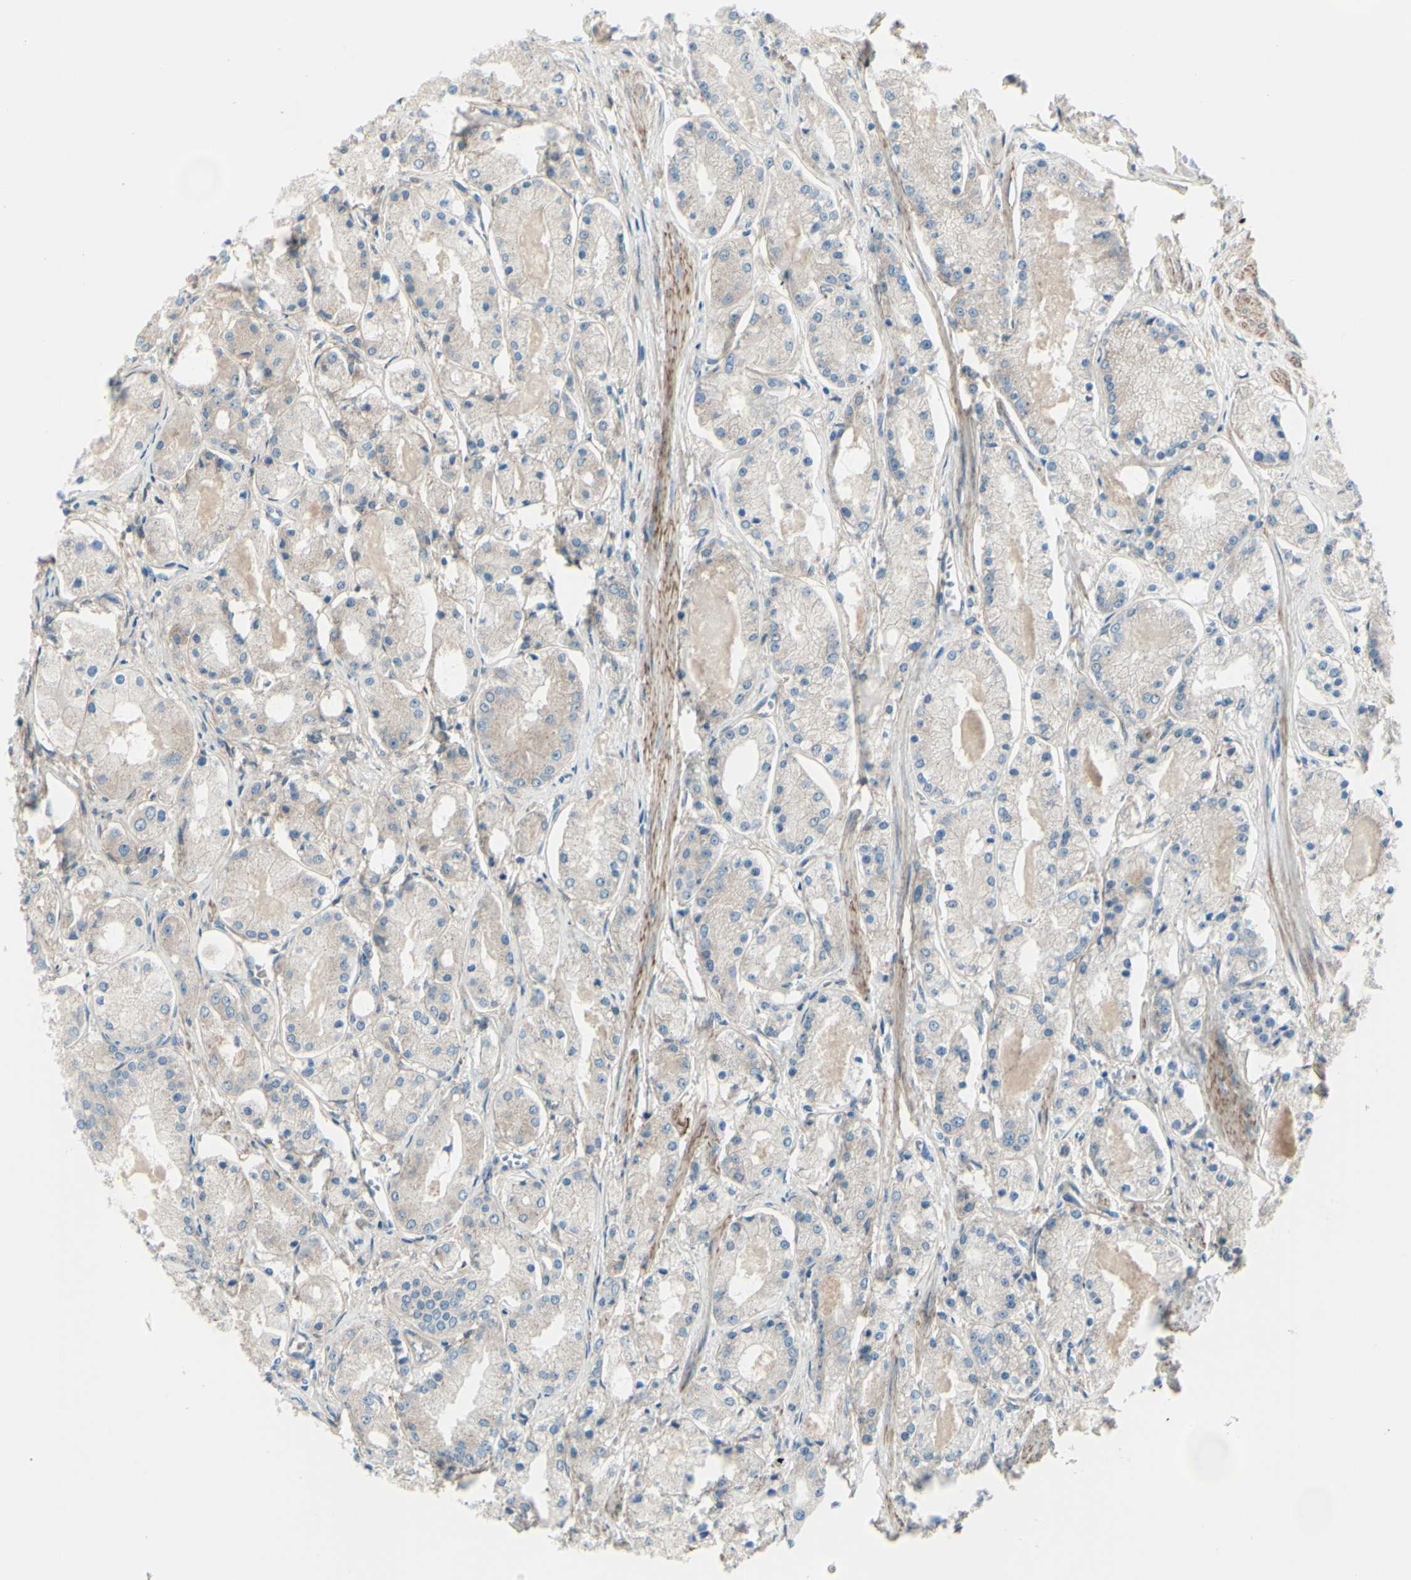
{"staining": {"intensity": "weak", "quantity": ">75%", "location": "cytoplasmic/membranous"}, "tissue": "prostate cancer", "cell_type": "Tumor cells", "image_type": "cancer", "snomed": [{"axis": "morphology", "description": "Adenocarcinoma, High grade"}, {"axis": "topography", "description": "Prostate"}], "caption": "Immunohistochemical staining of human prostate adenocarcinoma (high-grade) displays low levels of weak cytoplasmic/membranous protein staining in about >75% of tumor cells. Using DAB (3,3'-diaminobenzidine) (brown) and hematoxylin (blue) stains, captured at high magnification using brightfield microscopy.", "gene": "PCDHGA2", "patient": {"sex": "male", "age": 66}}